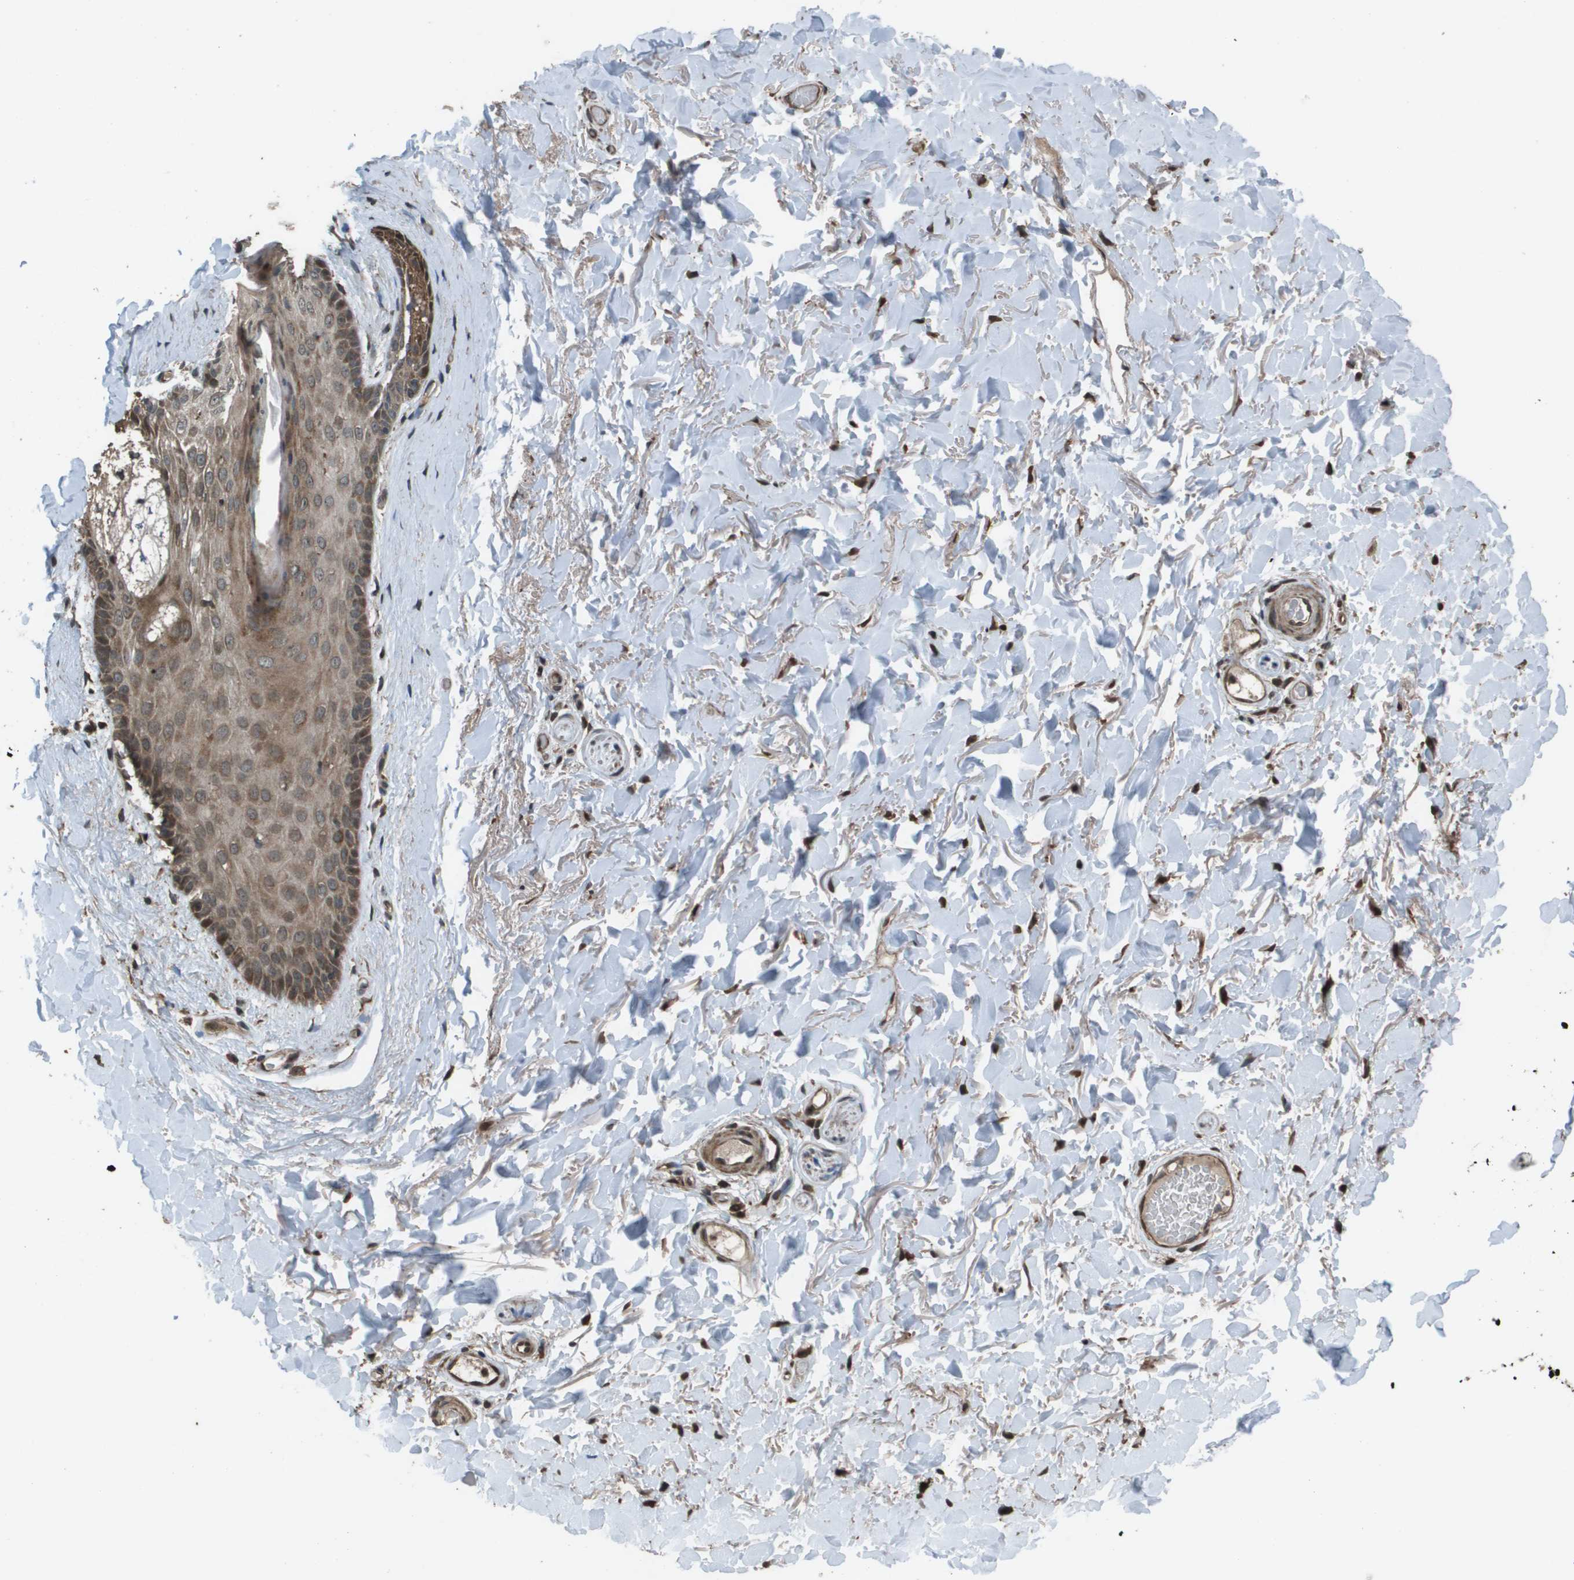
{"staining": {"intensity": "moderate", "quantity": ">75%", "location": "cytoplasmic/membranous"}, "tissue": "skin", "cell_type": "Epidermal cells", "image_type": "normal", "snomed": [{"axis": "morphology", "description": "Normal tissue, NOS"}, {"axis": "topography", "description": "Anal"}], "caption": "About >75% of epidermal cells in benign skin show moderate cytoplasmic/membranous protein staining as visualized by brown immunohistochemical staining.", "gene": "FIG4", "patient": {"sex": "male", "age": 74}}